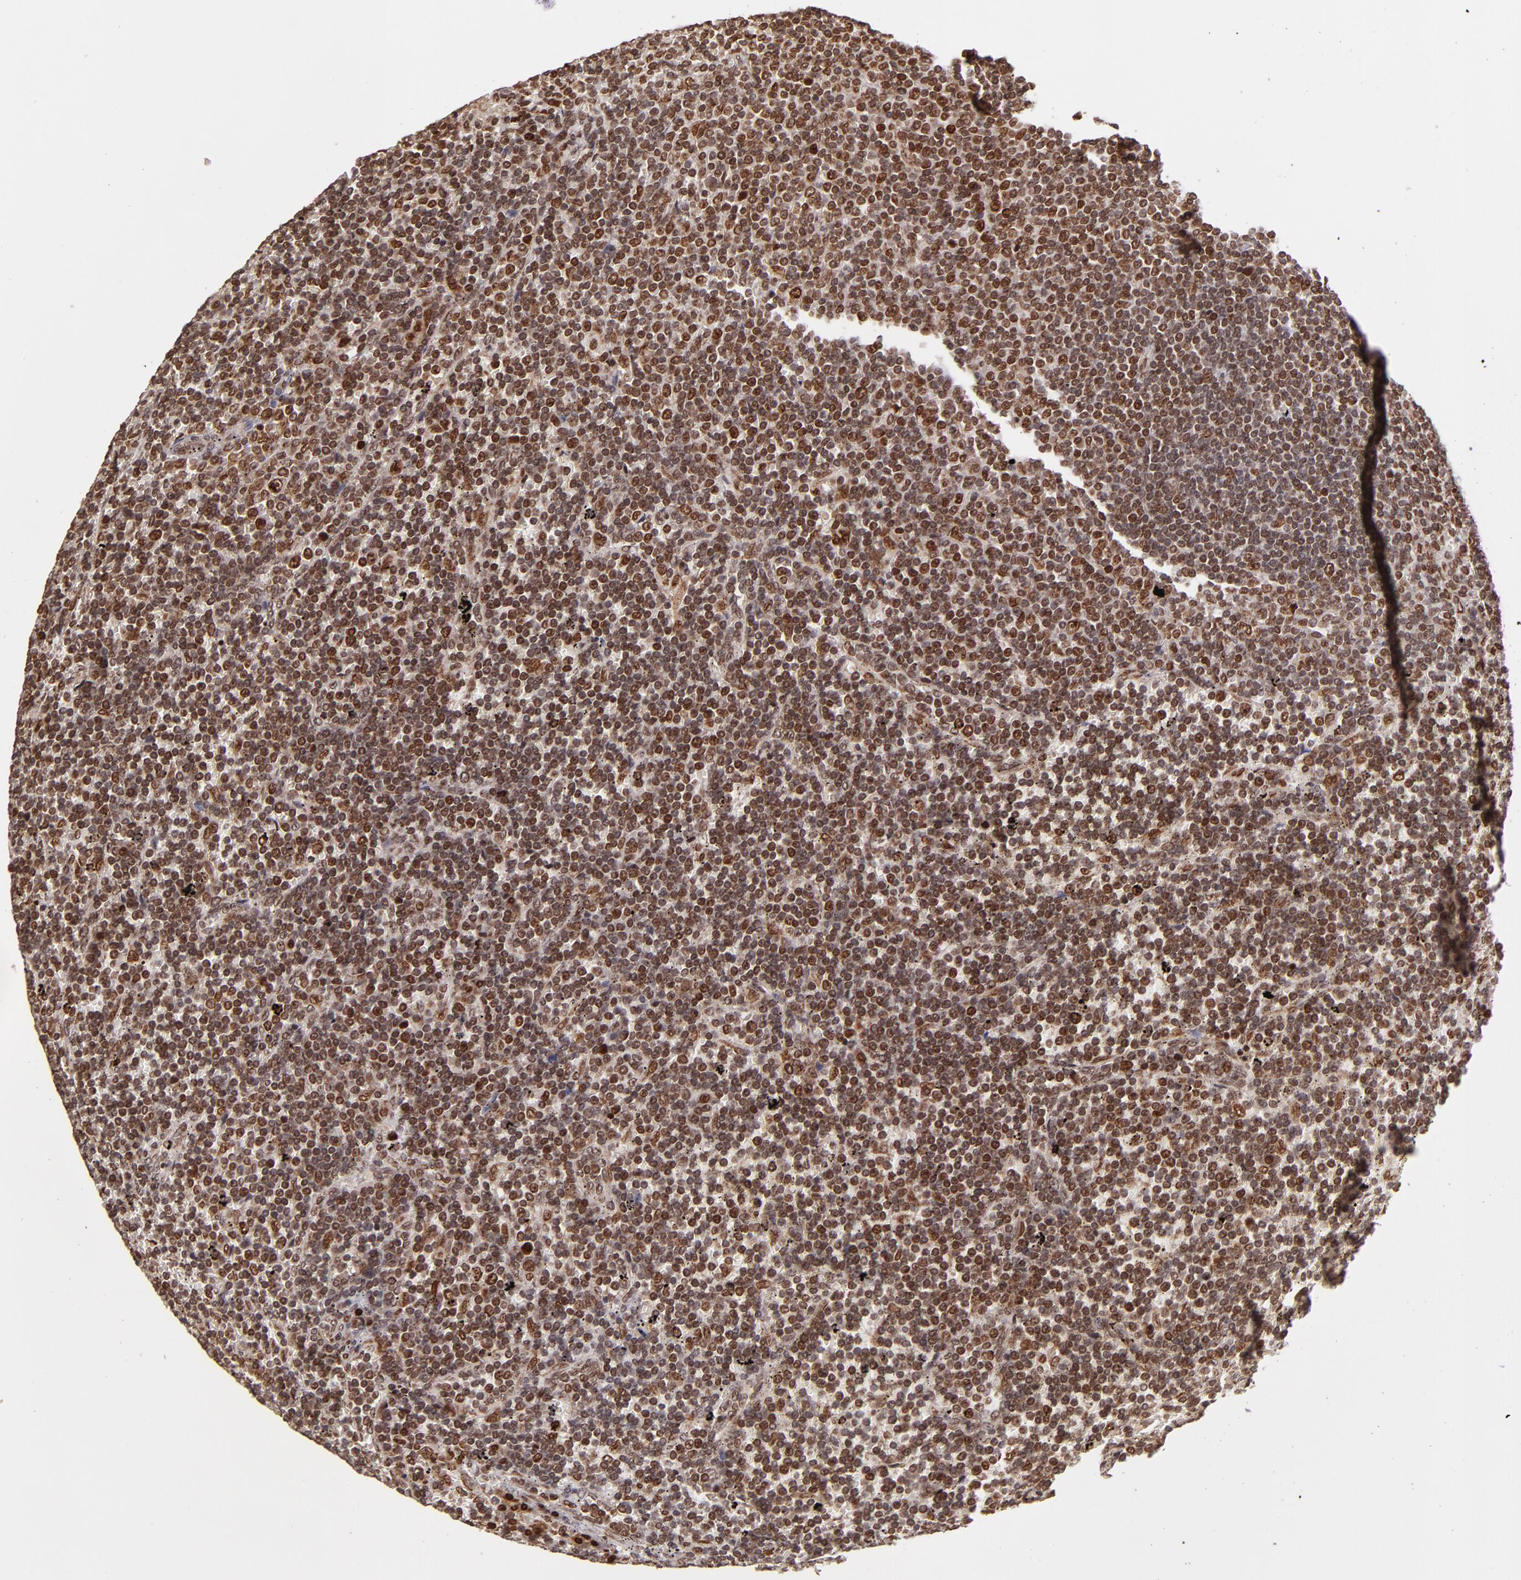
{"staining": {"intensity": "moderate", "quantity": "<25%", "location": "cytoplasmic/membranous,nuclear"}, "tissue": "lymphoma", "cell_type": "Tumor cells", "image_type": "cancer", "snomed": [{"axis": "morphology", "description": "Malignant lymphoma, non-Hodgkin's type, Low grade"}, {"axis": "topography", "description": "Spleen"}], "caption": "Low-grade malignant lymphoma, non-Hodgkin's type stained for a protein (brown) displays moderate cytoplasmic/membranous and nuclear positive expression in approximately <25% of tumor cells.", "gene": "TOP1MT", "patient": {"sex": "male", "age": 80}}